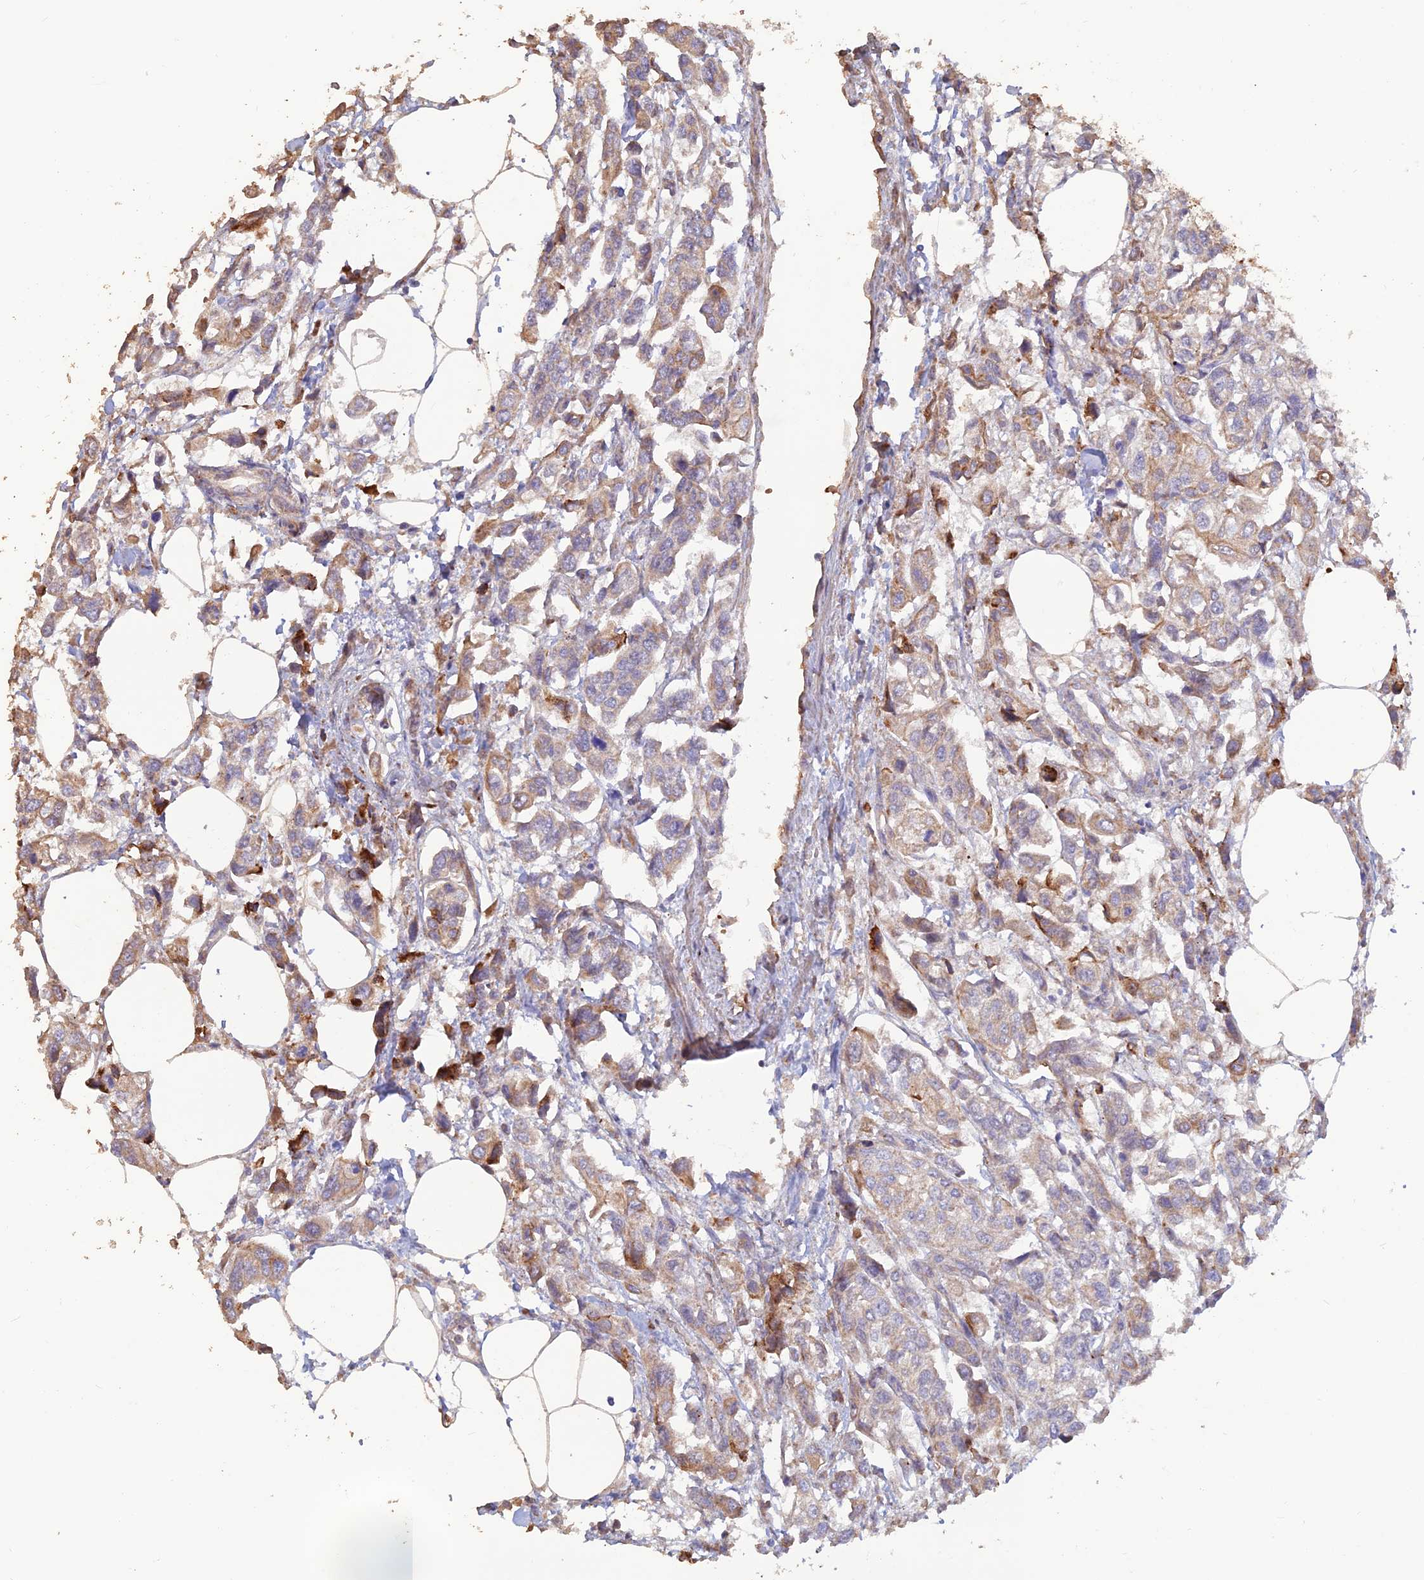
{"staining": {"intensity": "weak", "quantity": "25%-75%", "location": "cytoplasmic/membranous"}, "tissue": "urothelial cancer", "cell_type": "Tumor cells", "image_type": "cancer", "snomed": [{"axis": "morphology", "description": "Urothelial carcinoma, High grade"}, {"axis": "topography", "description": "Urinary bladder"}], "caption": "Urothelial carcinoma (high-grade) stained with IHC reveals weak cytoplasmic/membranous positivity in approximately 25%-75% of tumor cells.", "gene": "GMCL1", "patient": {"sex": "male", "age": 67}}